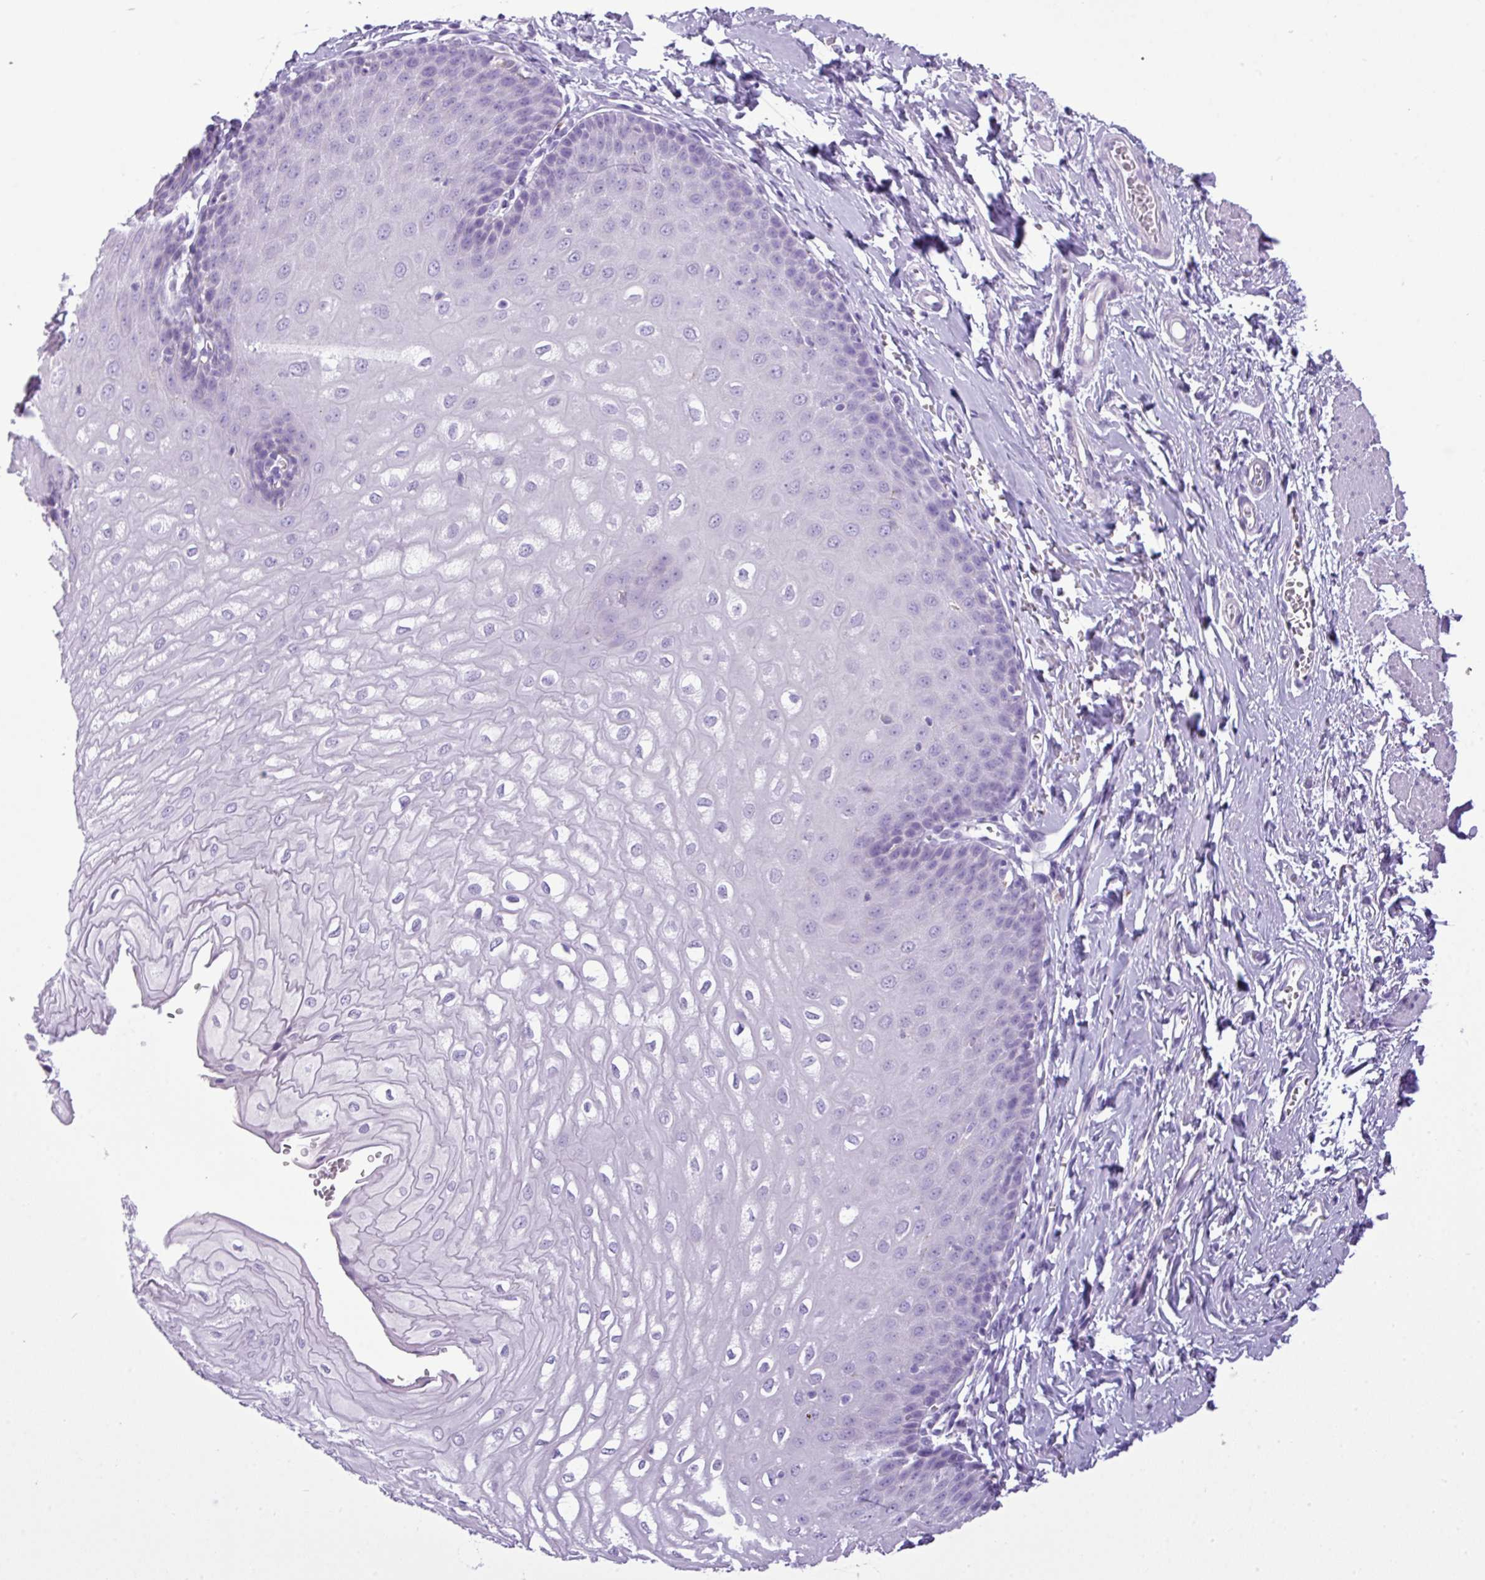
{"staining": {"intensity": "negative", "quantity": "none", "location": "none"}, "tissue": "esophagus", "cell_type": "Squamous epithelial cells", "image_type": "normal", "snomed": [{"axis": "morphology", "description": "Normal tissue, NOS"}, {"axis": "topography", "description": "Esophagus"}], "caption": "IHC photomicrograph of normal esophagus: human esophagus stained with DAB (3,3'-diaminobenzidine) reveals no significant protein staining in squamous epithelial cells.", "gene": "RBMXL2", "patient": {"sex": "male", "age": 70}}